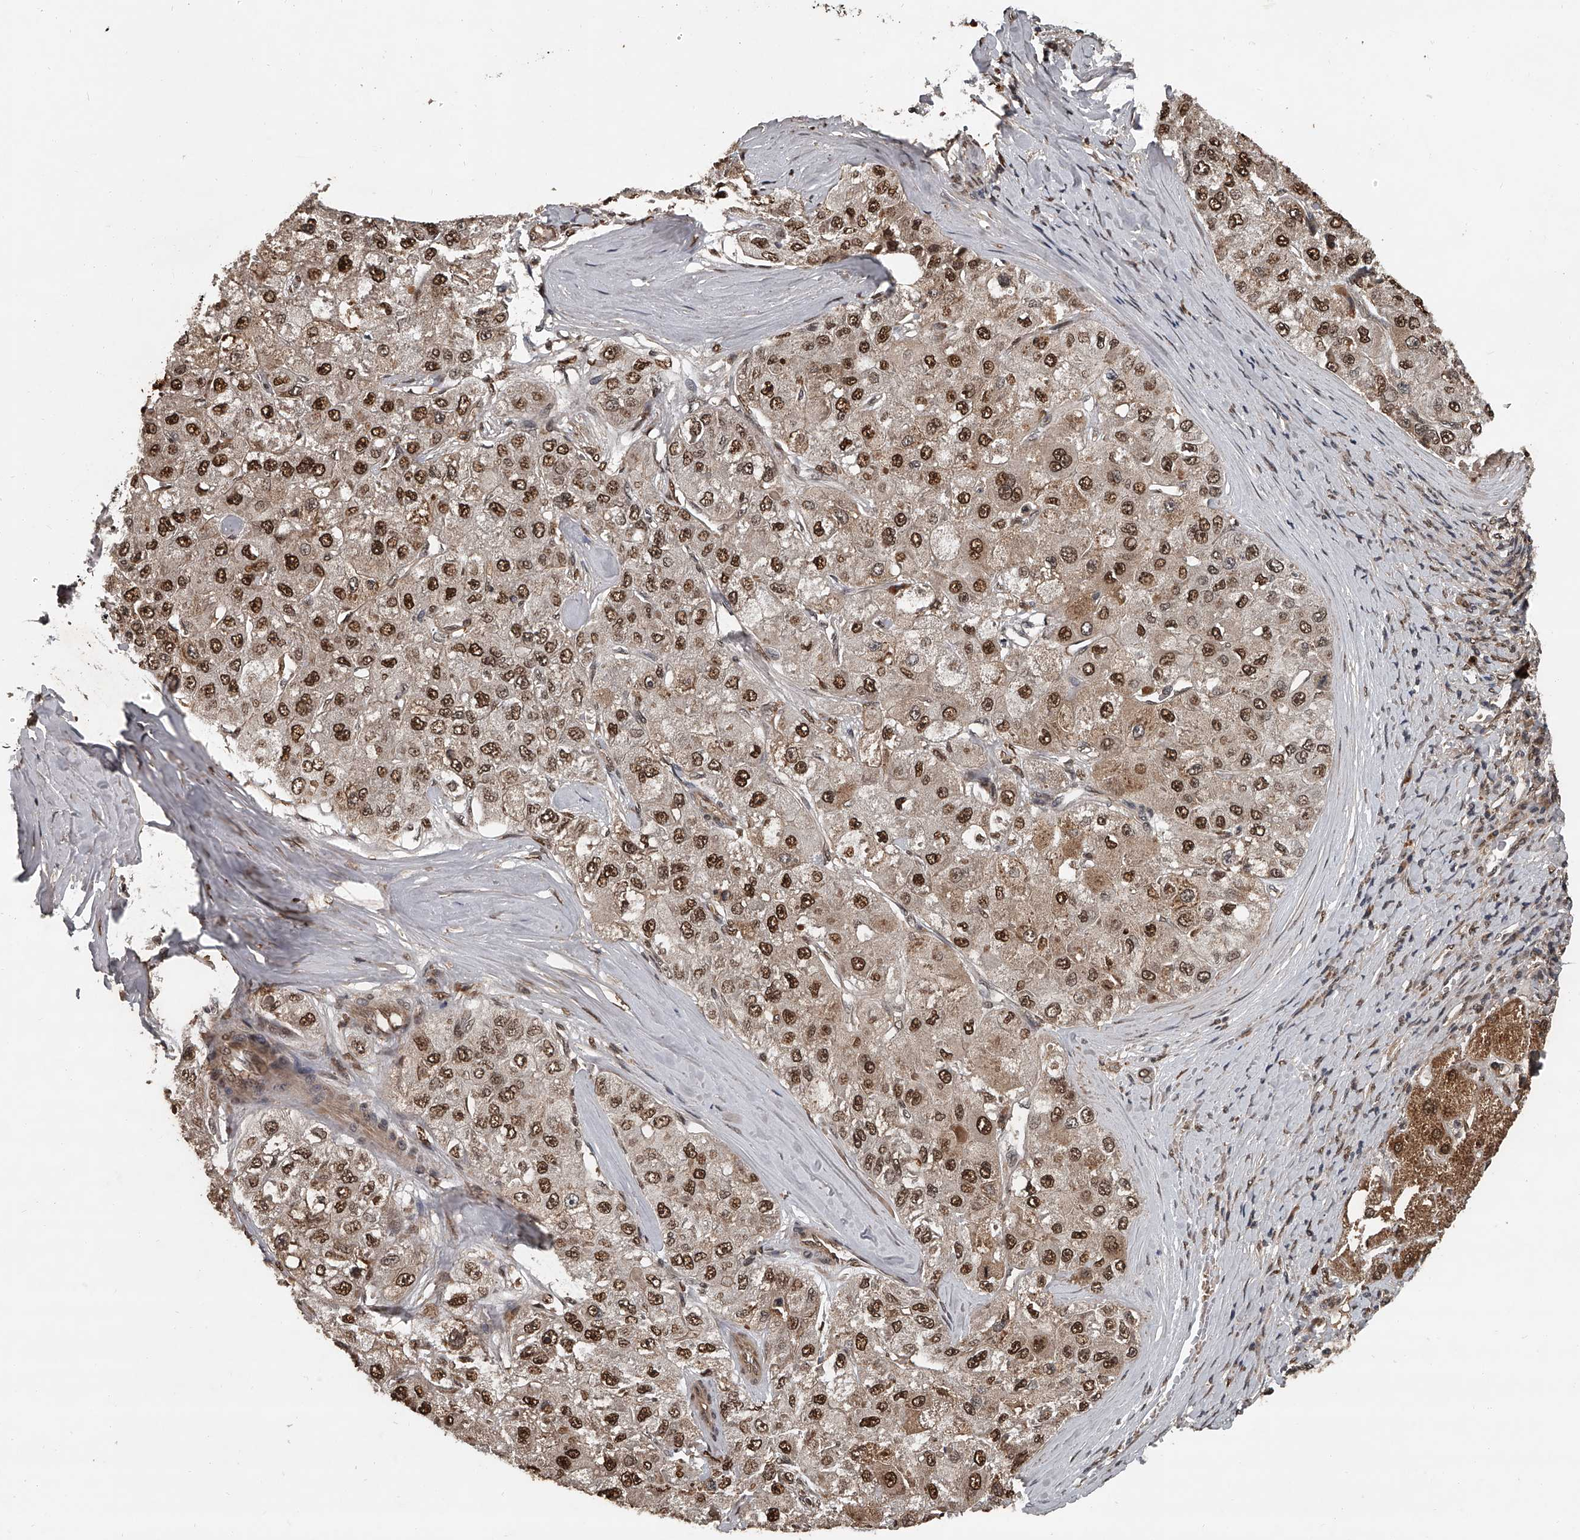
{"staining": {"intensity": "strong", "quantity": ">75%", "location": "cytoplasmic/membranous,nuclear"}, "tissue": "liver cancer", "cell_type": "Tumor cells", "image_type": "cancer", "snomed": [{"axis": "morphology", "description": "Carcinoma, Hepatocellular, NOS"}, {"axis": "topography", "description": "Liver"}], "caption": "Protein expression analysis of human hepatocellular carcinoma (liver) reveals strong cytoplasmic/membranous and nuclear positivity in approximately >75% of tumor cells.", "gene": "PLEKHG1", "patient": {"sex": "male", "age": 80}}